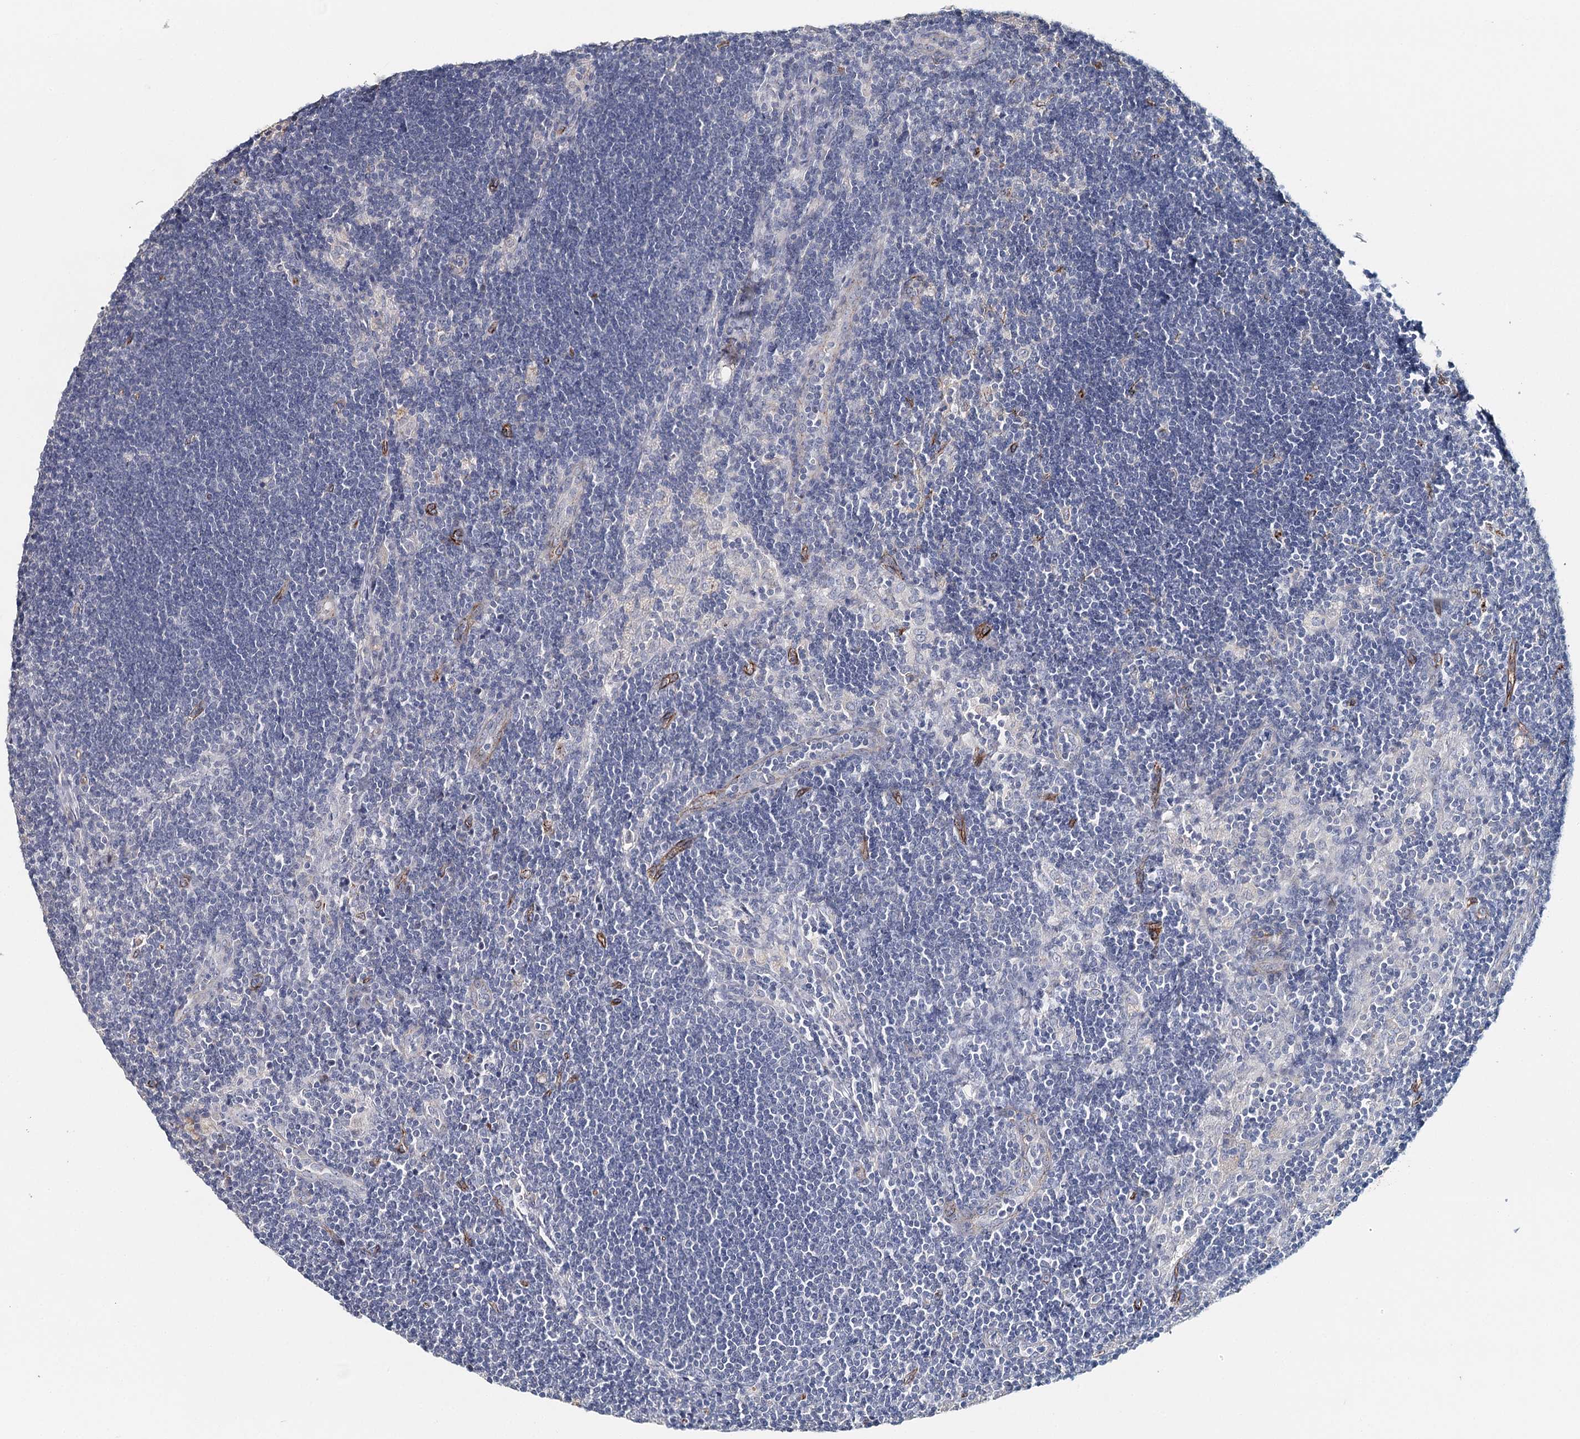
{"staining": {"intensity": "negative", "quantity": "none", "location": "none"}, "tissue": "lymph node", "cell_type": "Germinal center cells", "image_type": "normal", "snomed": [{"axis": "morphology", "description": "Normal tissue, NOS"}, {"axis": "topography", "description": "Lymph node"}], "caption": "This is an immunohistochemistry (IHC) micrograph of unremarkable lymph node. There is no expression in germinal center cells.", "gene": "SYNPO", "patient": {"sex": "male", "age": 24}}